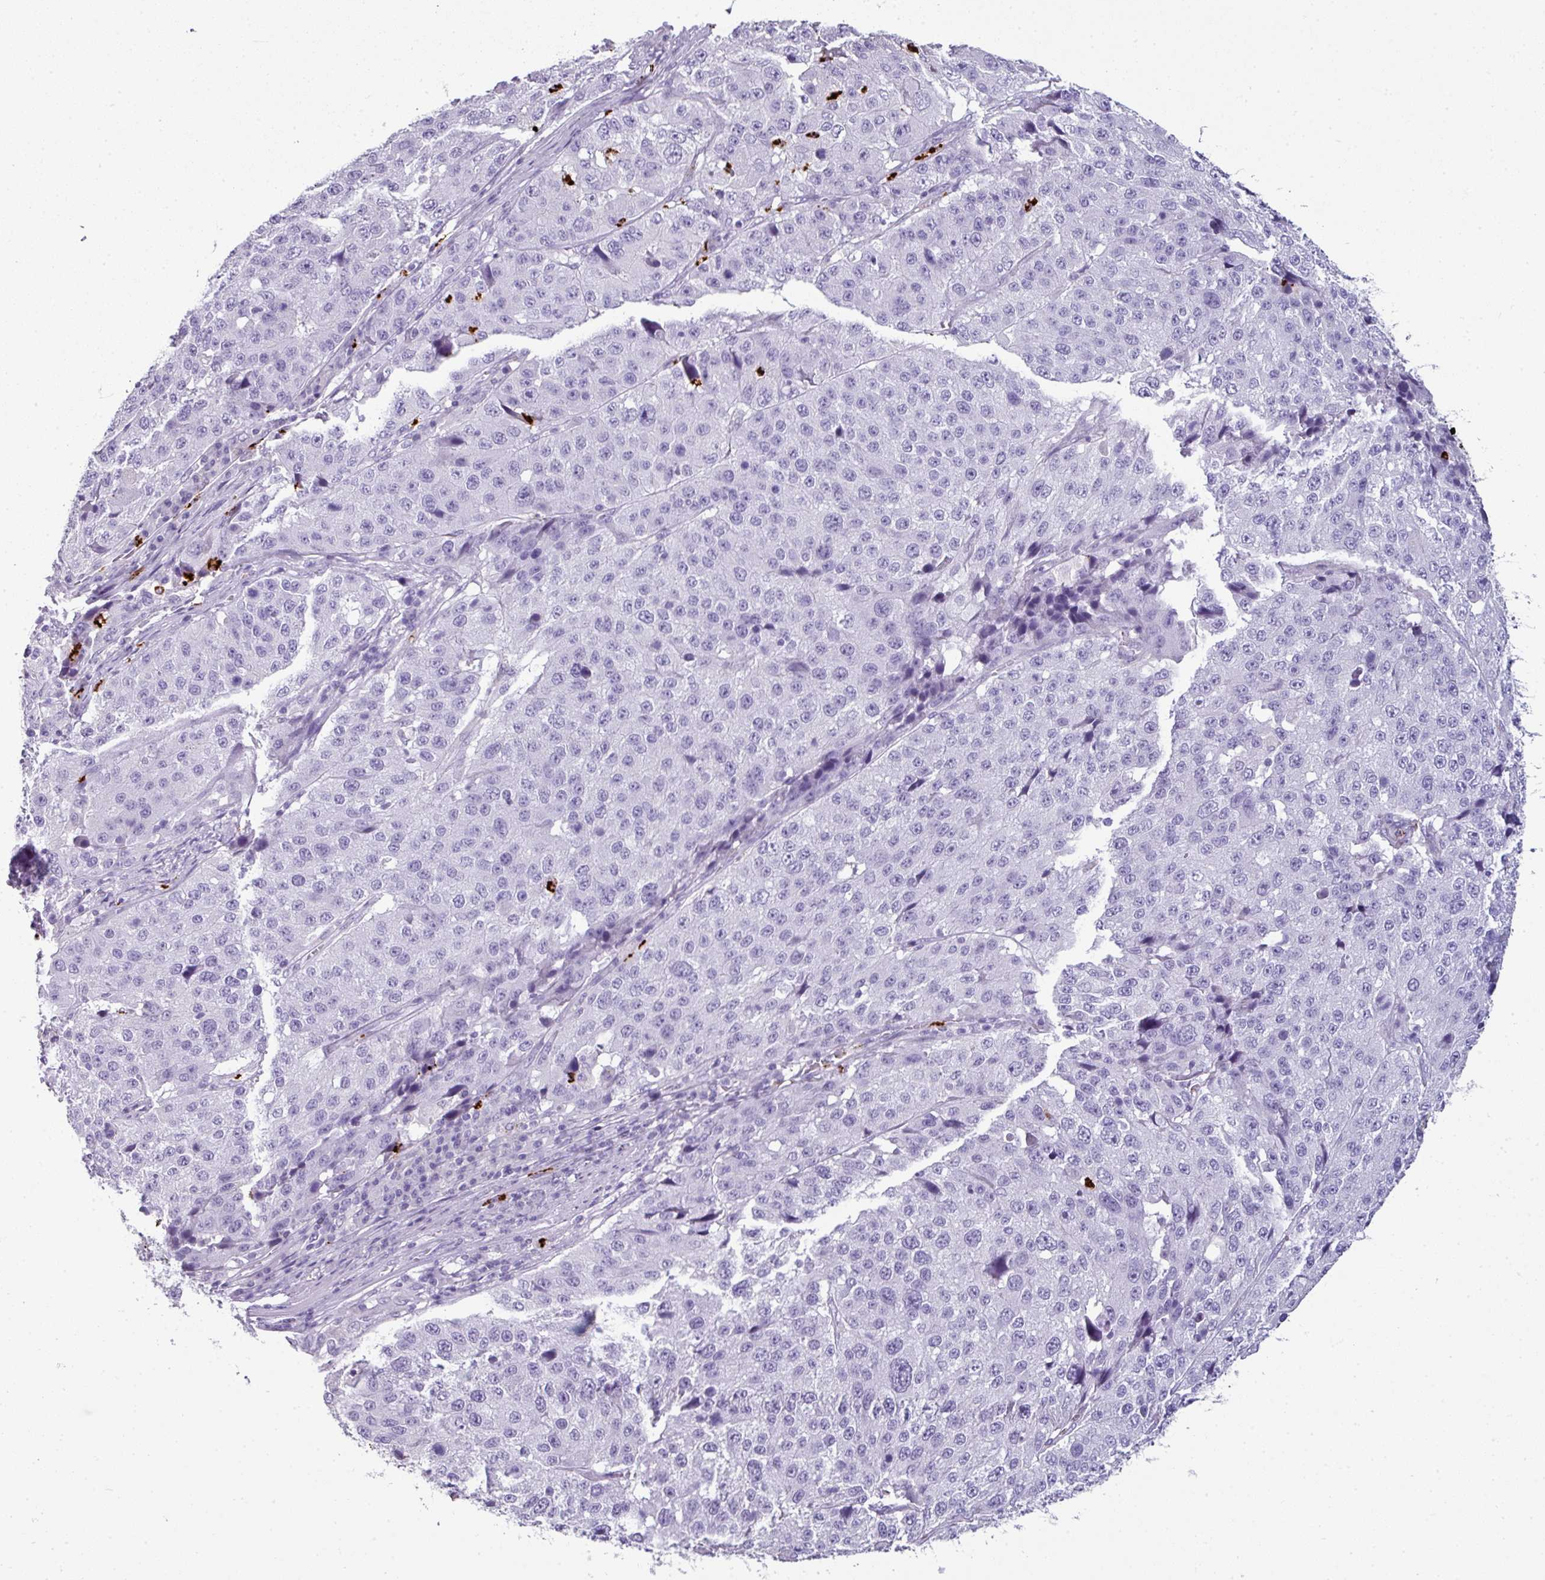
{"staining": {"intensity": "negative", "quantity": "none", "location": "none"}, "tissue": "stomach cancer", "cell_type": "Tumor cells", "image_type": "cancer", "snomed": [{"axis": "morphology", "description": "Adenocarcinoma, NOS"}, {"axis": "topography", "description": "Stomach"}], "caption": "DAB immunohistochemical staining of human stomach cancer (adenocarcinoma) reveals no significant expression in tumor cells. (DAB (3,3'-diaminobenzidine) immunohistochemistry (IHC), high magnification).", "gene": "CTSG", "patient": {"sex": "male", "age": 71}}